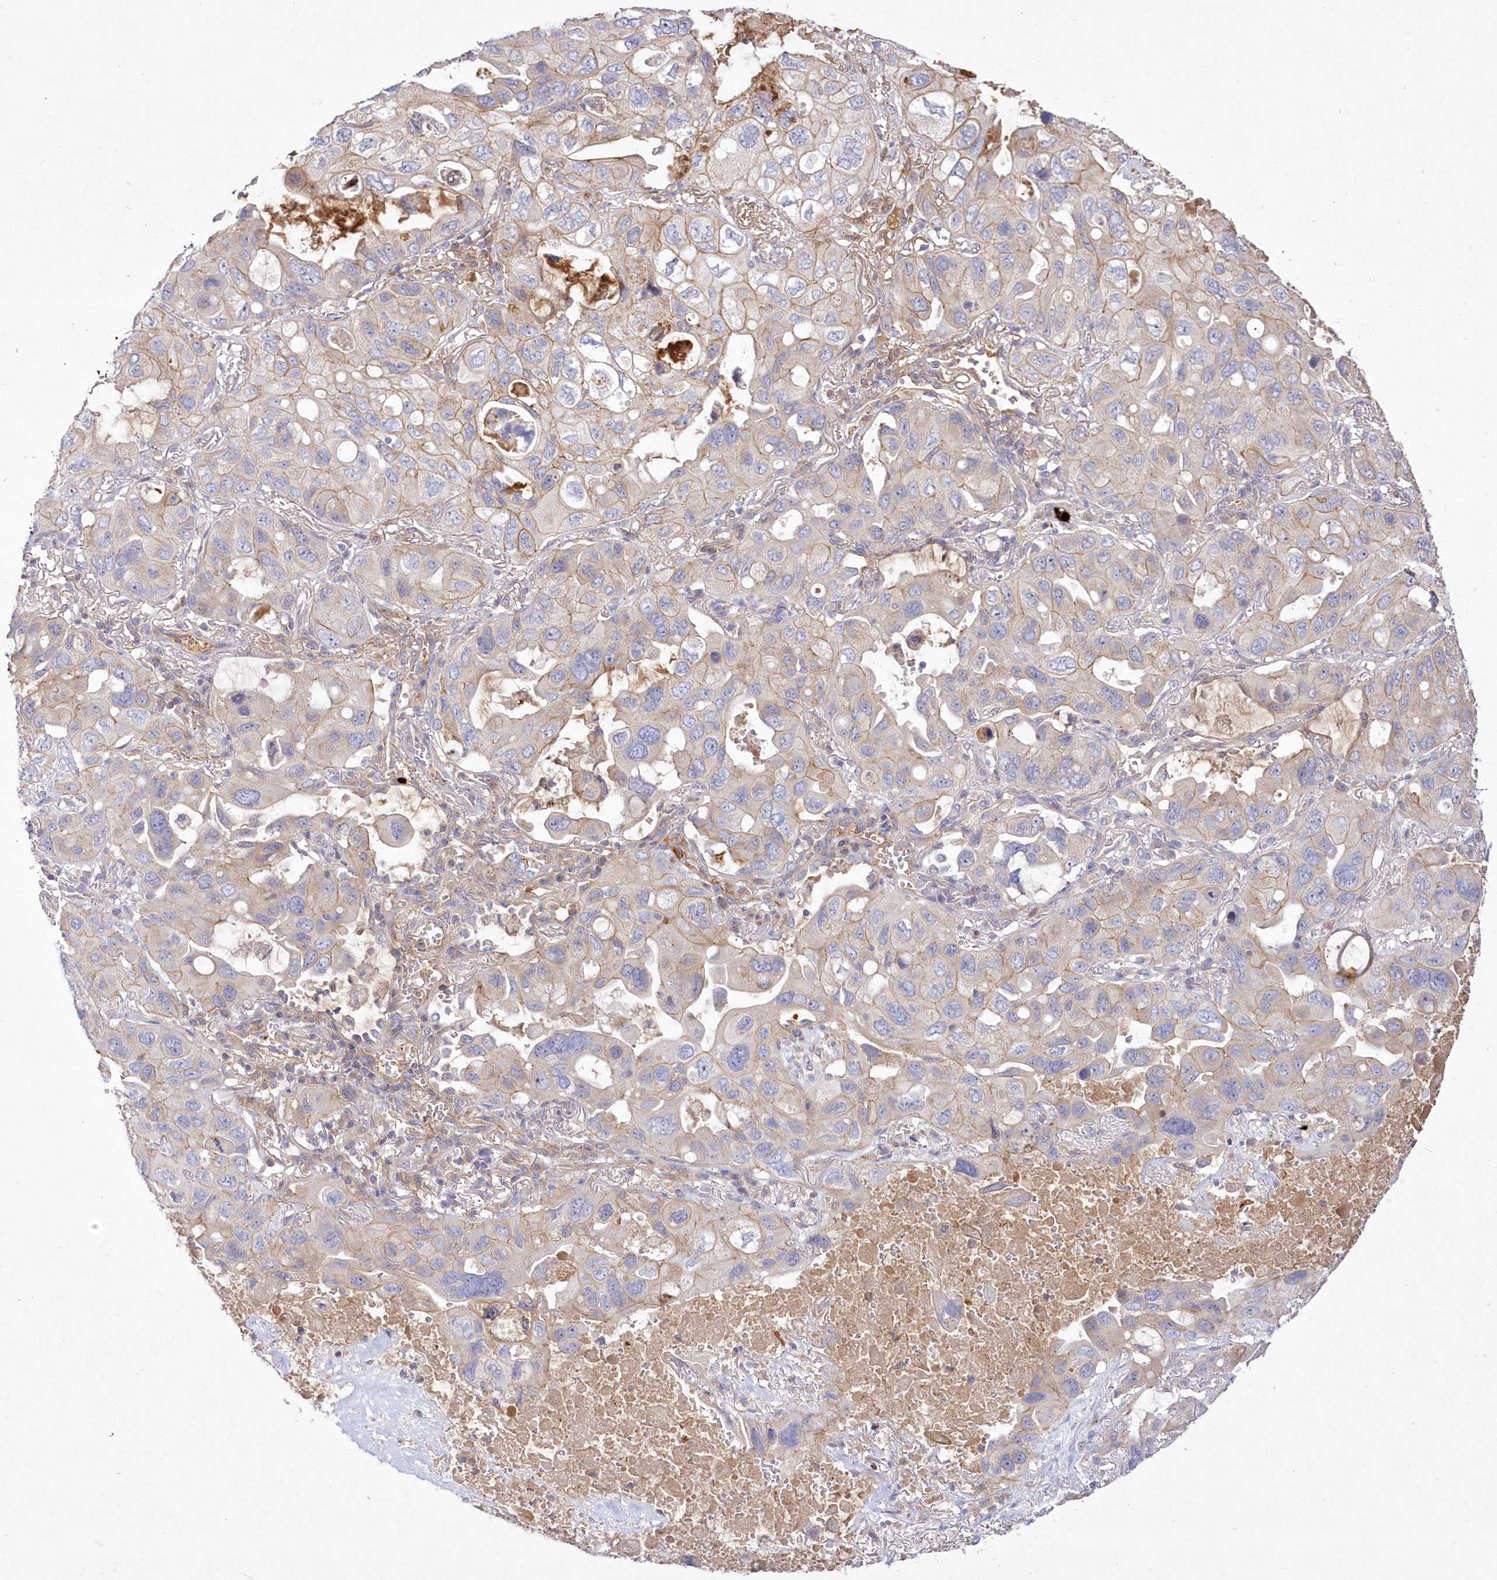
{"staining": {"intensity": "weak", "quantity": "25%-75%", "location": "cytoplasmic/membranous"}, "tissue": "lung cancer", "cell_type": "Tumor cells", "image_type": "cancer", "snomed": [{"axis": "morphology", "description": "Squamous cell carcinoma, NOS"}, {"axis": "topography", "description": "Lung"}], "caption": "Immunohistochemistry image of human lung squamous cell carcinoma stained for a protein (brown), which shows low levels of weak cytoplasmic/membranous expression in approximately 25%-75% of tumor cells.", "gene": "WBP1L", "patient": {"sex": "female", "age": 73}}